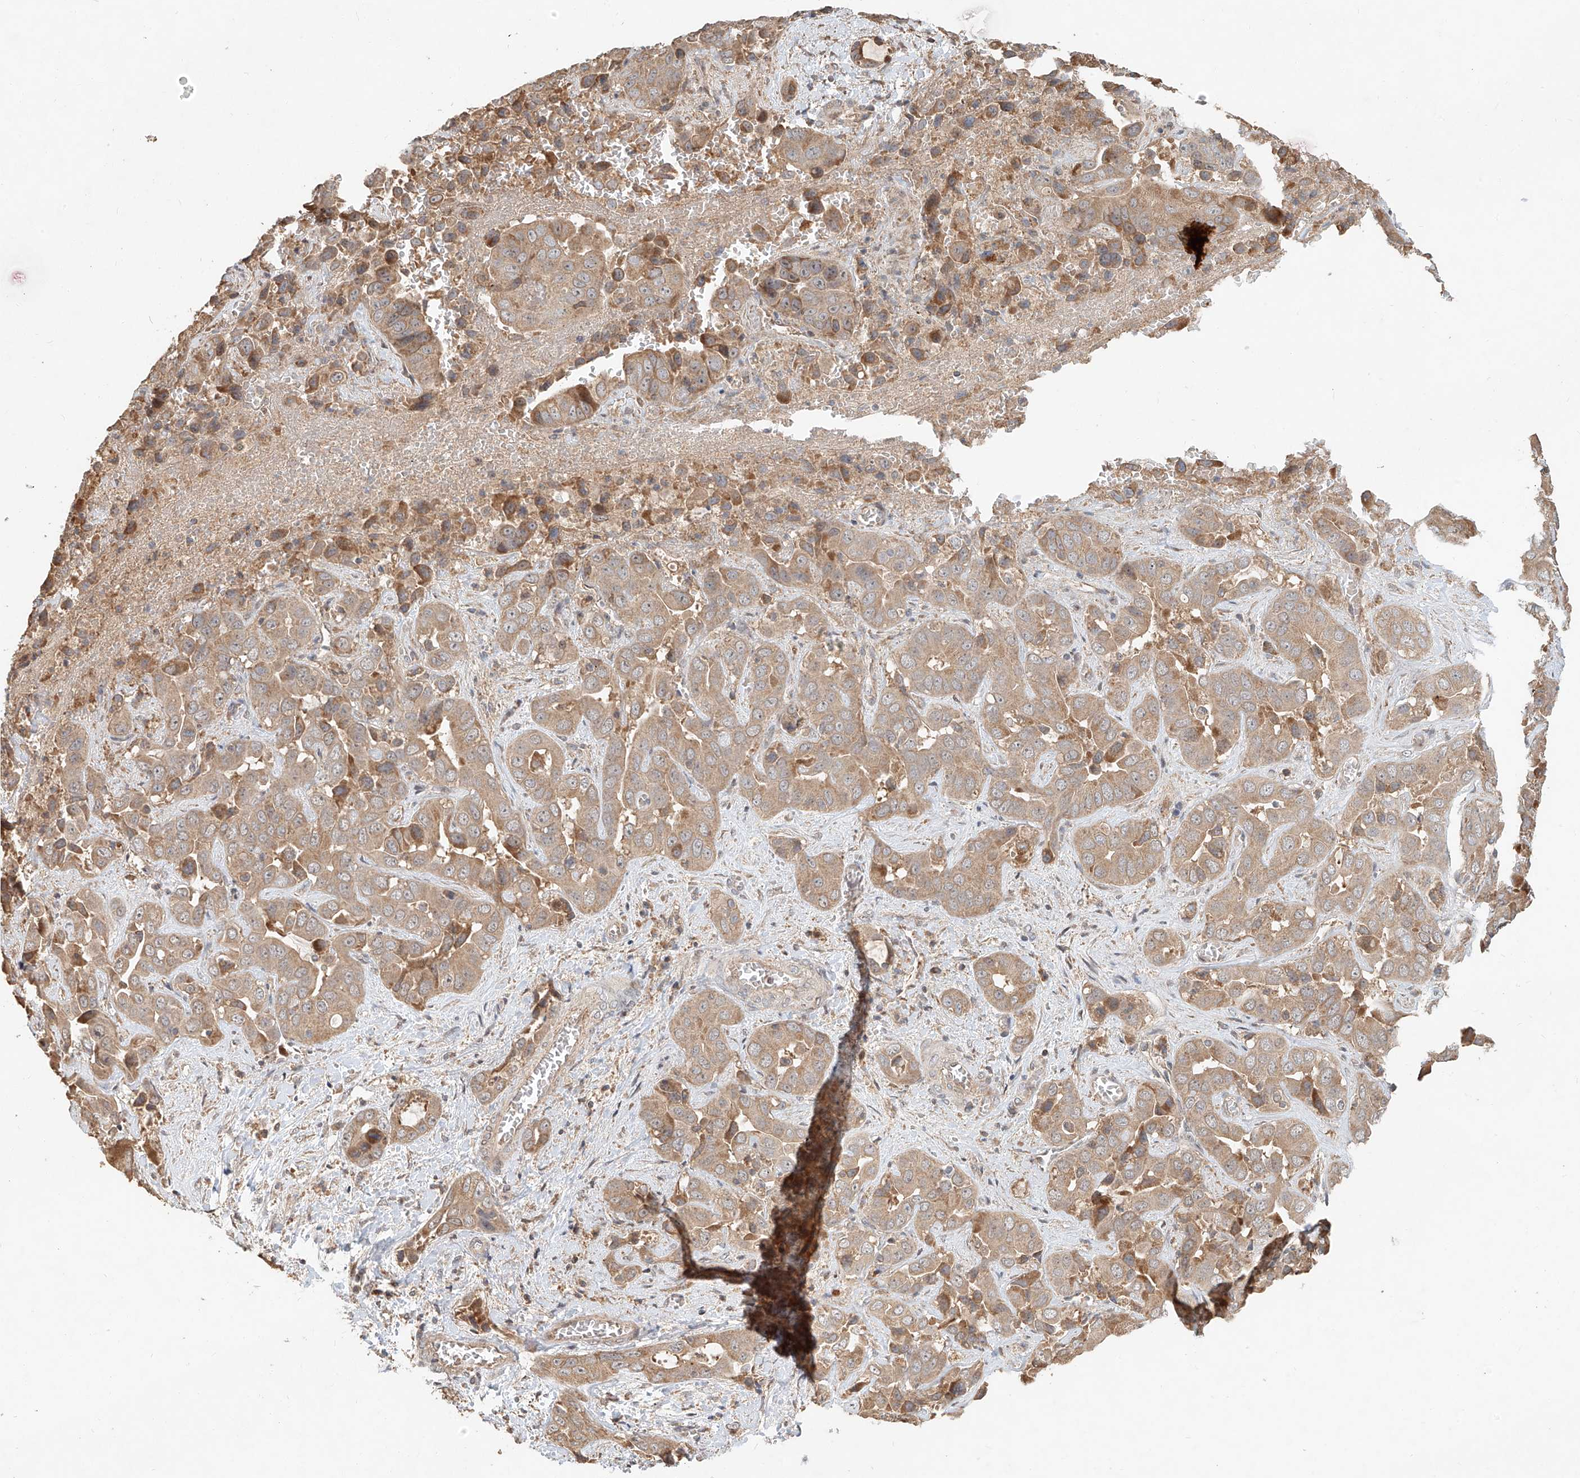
{"staining": {"intensity": "weak", "quantity": ">75%", "location": "cytoplasmic/membranous"}, "tissue": "liver cancer", "cell_type": "Tumor cells", "image_type": "cancer", "snomed": [{"axis": "morphology", "description": "Cholangiocarcinoma"}, {"axis": "topography", "description": "Liver"}], "caption": "Protein expression analysis of human cholangiocarcinoma (liver) reveals weak cytoplasmic/membranous positivity in about >75% of tumor cells.", "gene": "TMEM61", "patient": {"sex": "female", "age": 52}}